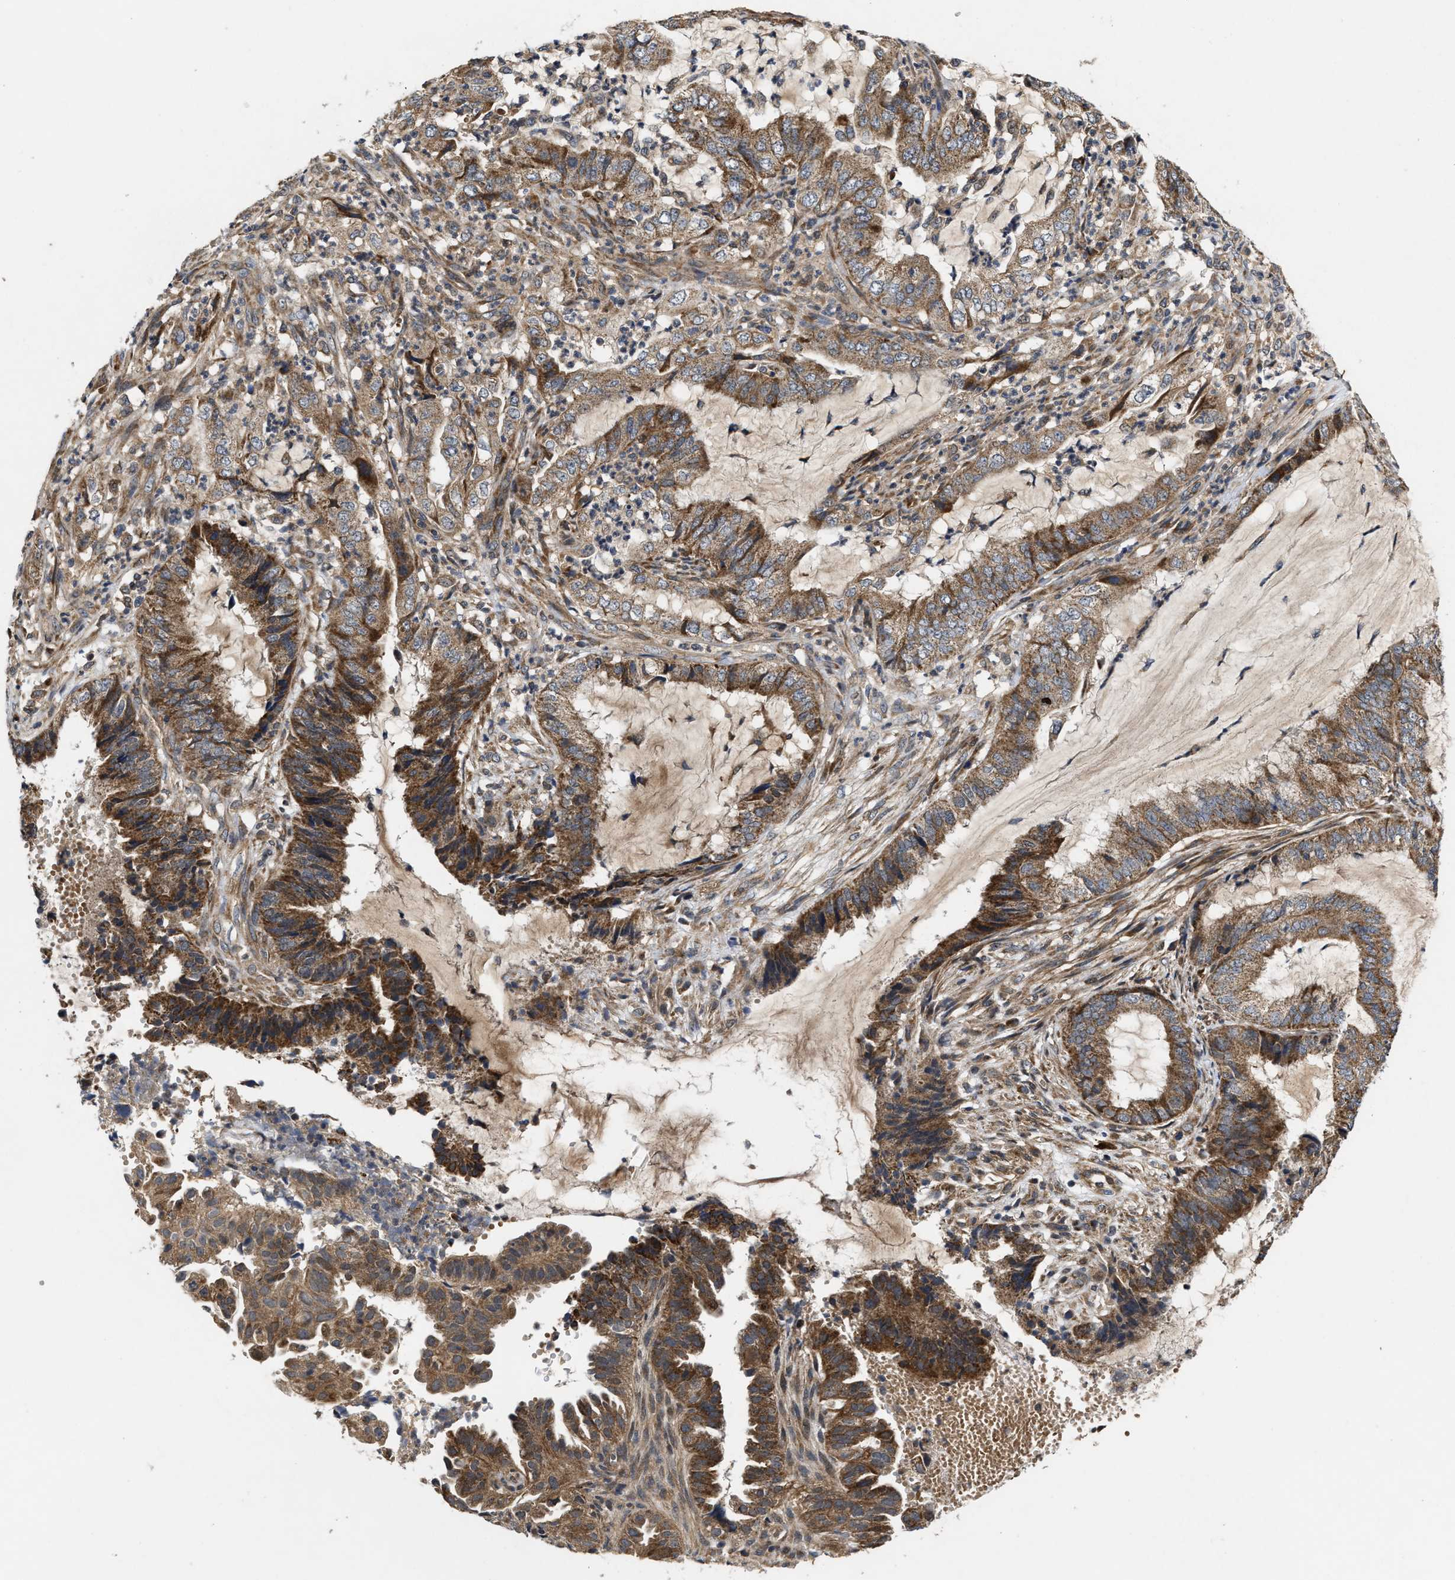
{"staining": {"intensity": "moderate", "quantity": ">75%", "location": "cytoplasmic/membranous"}, "tissue": "endometrial cancer", "cell_type": "Tumor cells", "image_type": "cancer", "snomed": [{"axis": "morphology", "description": "Adenocarcinoma, NOS"}, {"axis": "topography", "description": "Endometrium"}], "caption": "Human endometrial adenocarcinoma stained with a brown dye reveals moderate cytoplasmic/membranous positive expression in about >75% of tumor cells.", "gene": "EFNA4", "patient": {"sex": "female", "age": 51}}